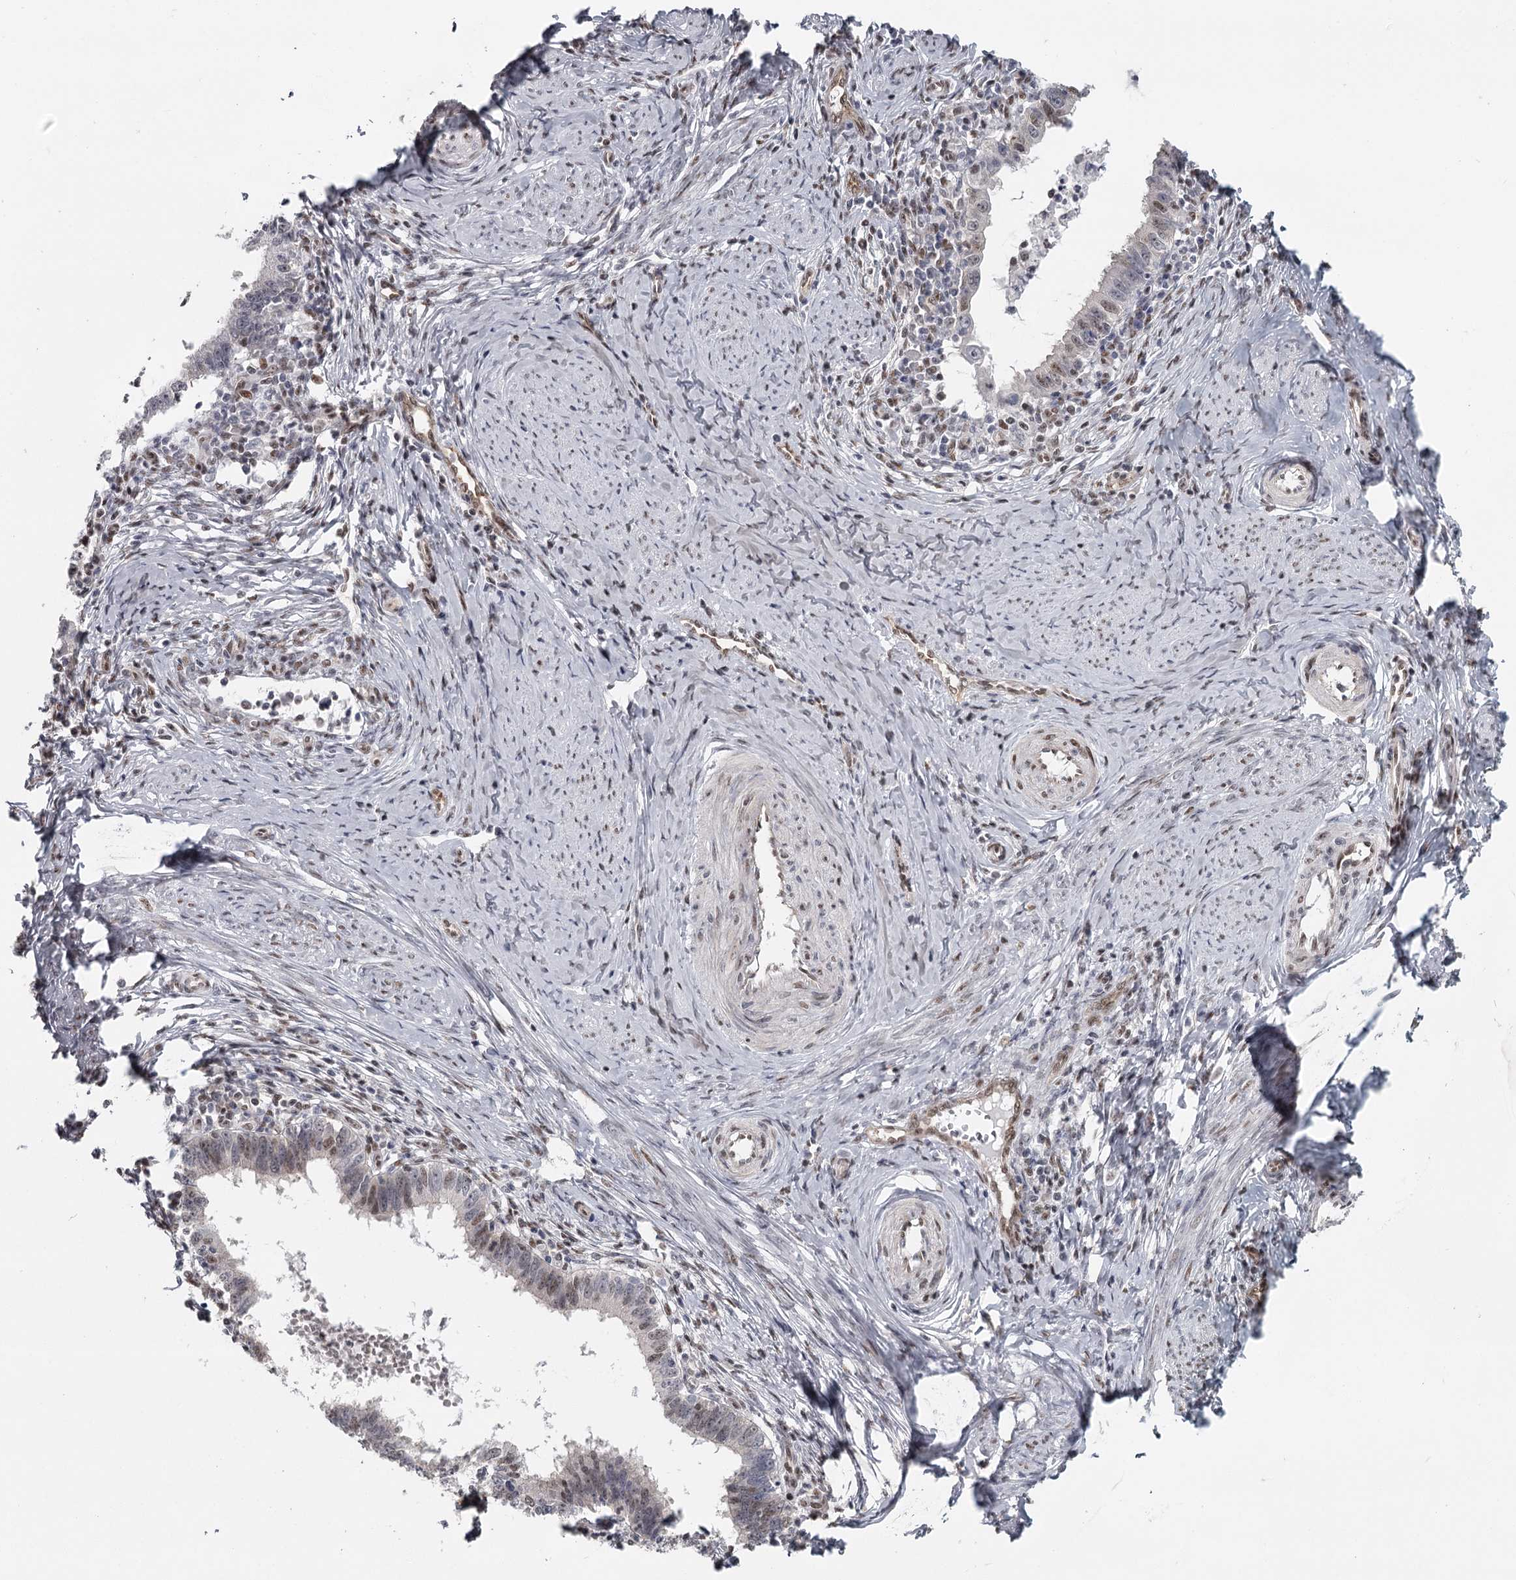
{"staining": {"intensity": "weak", "quantity": "<25%", "location": "nuclear"}, "tissue": "cervical cancer", "cell_type": "Tumor cells", "image_type": "cancer", "snomed": [{"axis": "morphology", "description": "Adenocarcinoma, NOS"}, {"axis": "topography", "description": "Cervix"}], "caption": "IHC of human adenocarcinoma (cervical) reveals no staining in tumor cells.", "gene": "FAM13C", "patient": {"sex": "female", "age": 36}}